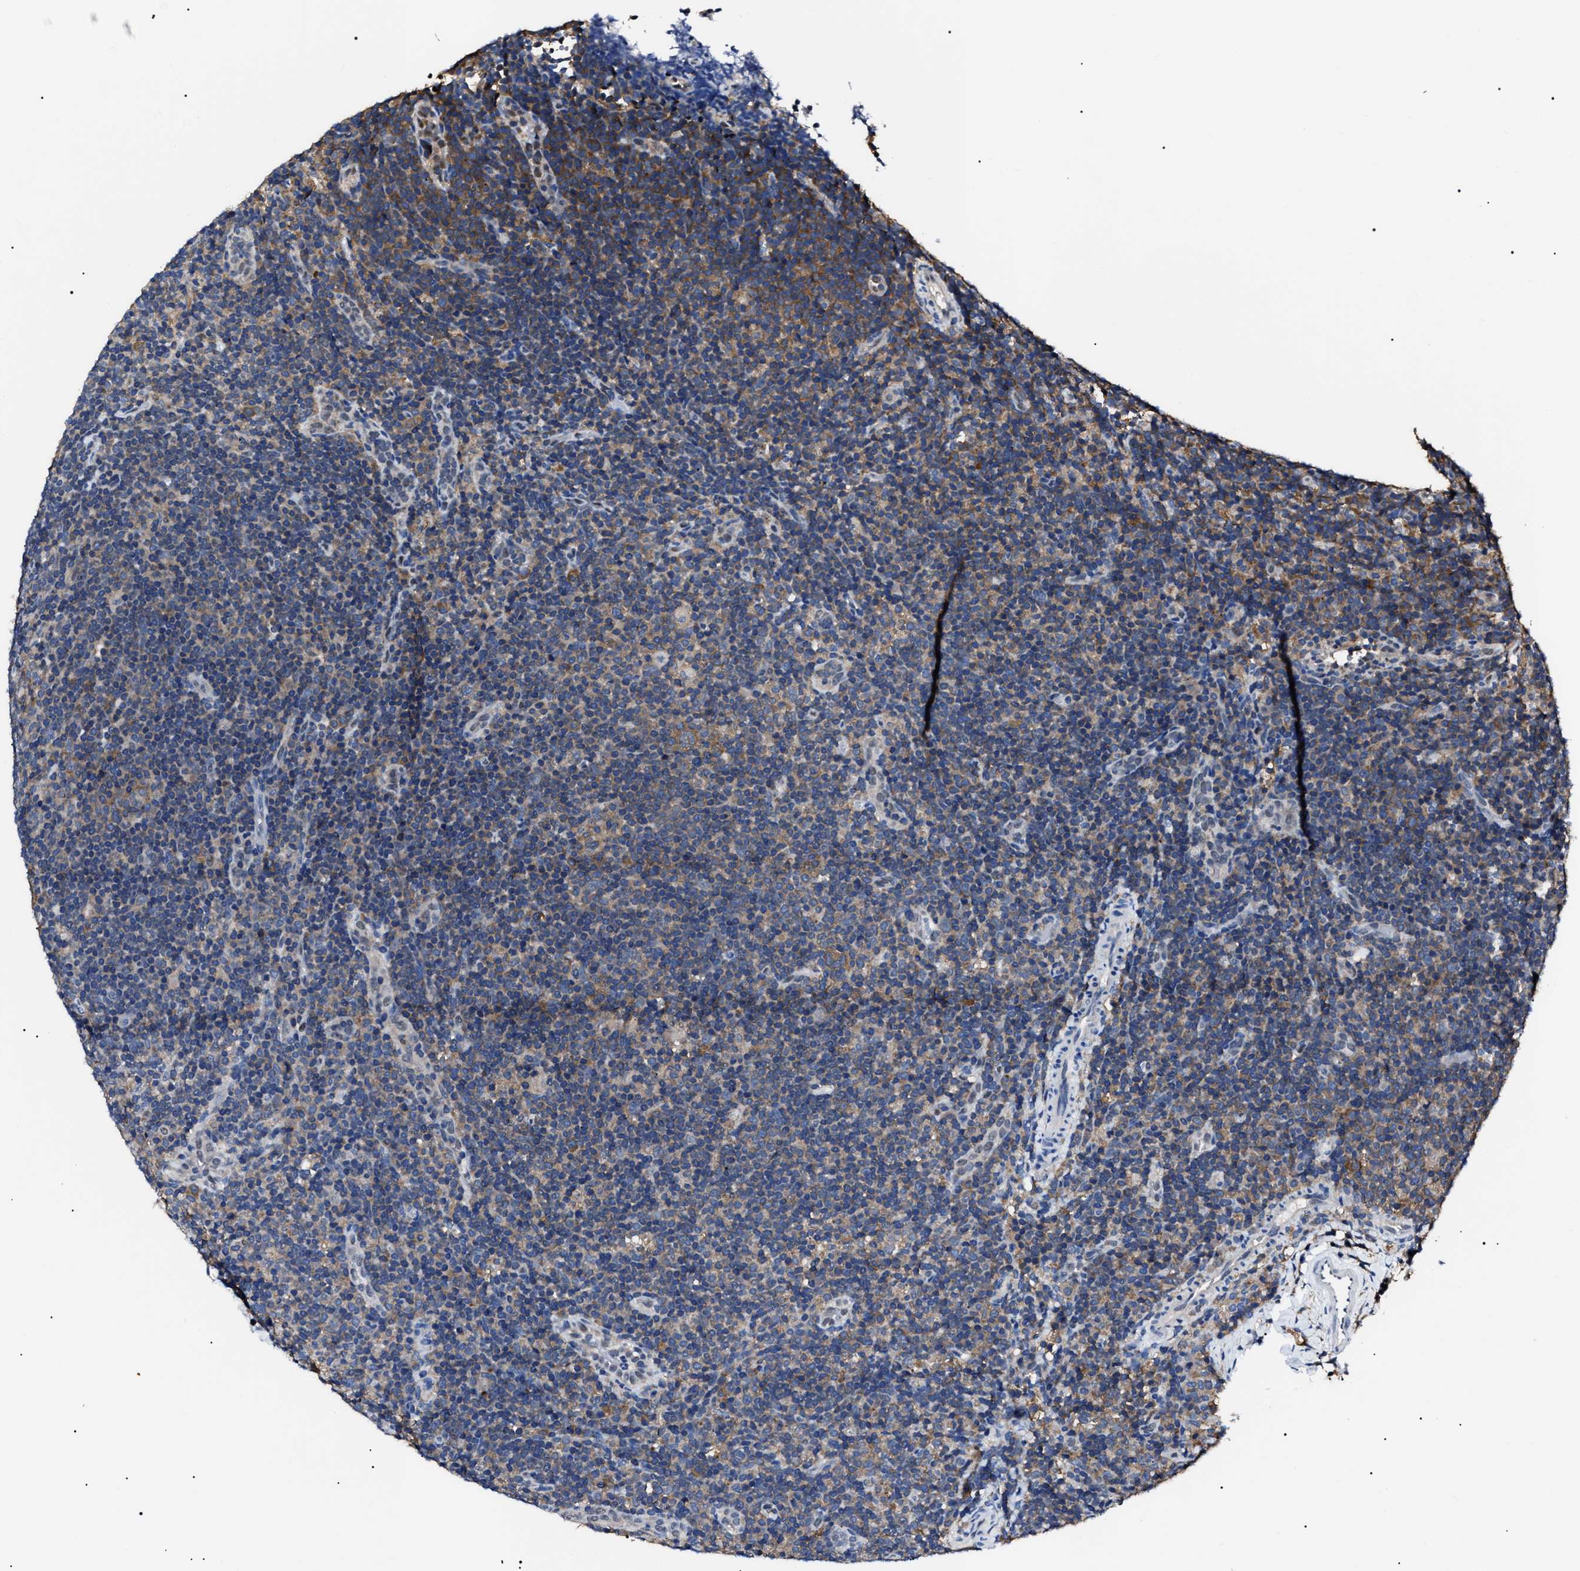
{"staining": {"intensity": "moderate", "quantity": ">75%", "location": "cytoplasmic/membranous"}, "tissue": "lymphoma", "cell_type": "Tumor cells", "image_type": "cancer", "snomed": [{"axis": "morphology", "description": "Hodgkin's disease, NOS"}, {"axis": "topography", "description": "Lymph node"}], "caption": "Hodgkin's disease was stained to show a protein in brown. There is medium levels of moderate cytoplasmic/membranous staining in approximately >75% of tumor cells. The staining was performed using DAB to visualize the protein expression in brown, while the nuclei were stained in blue with hematoxylin (Magnification: 20x).", "gene": "CCT8", "patient": {"sex": "female", "age": 57}}